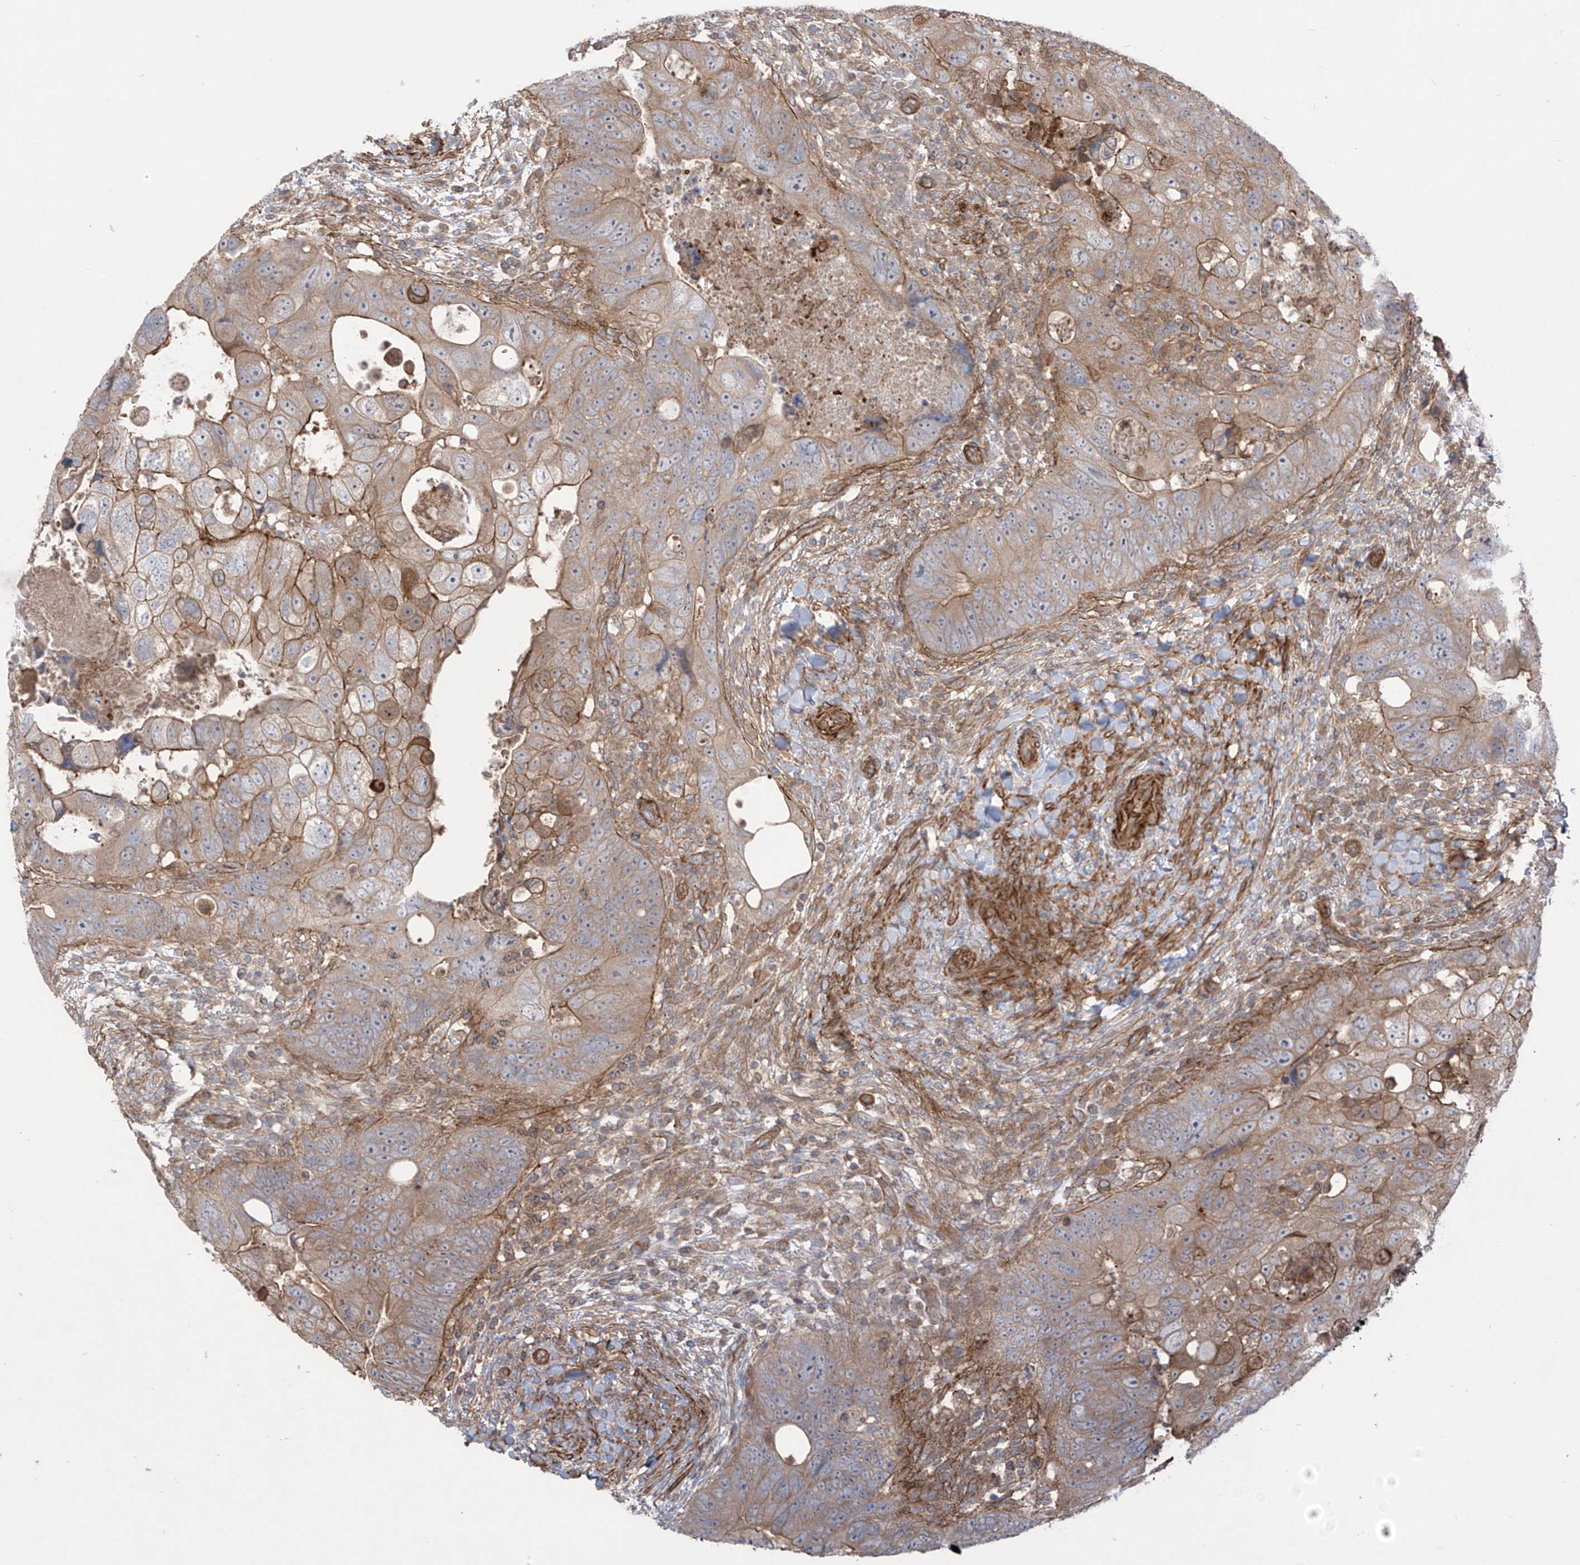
{"staining": {"intensity": "moderate", "quantity": "25%-75%", "location": "cytoplasmic/membranous"}, "tissue": "colorectal cancer", "cell_type": "Tumor cells", "image_type": "cancer", "snomed": [{"axis": "morphology", "description": "Adenocarcinoma, NOS"}, {"axis": "topography", "description": "Rectum"}], "caption": "High-magnification brightfield microscopy of colorectal cancer (adenocarcinoma) stained with DAB (3,3'-diaminobenzidine) (brown) and counterstained with hematoxylin (blue). tumor cells exhibit moderate cytoplasmic/membranous positivity is identified in about25%-75% of cells.", "gene": "TRMU", "patient": {"sex": "male", "age": 59}}